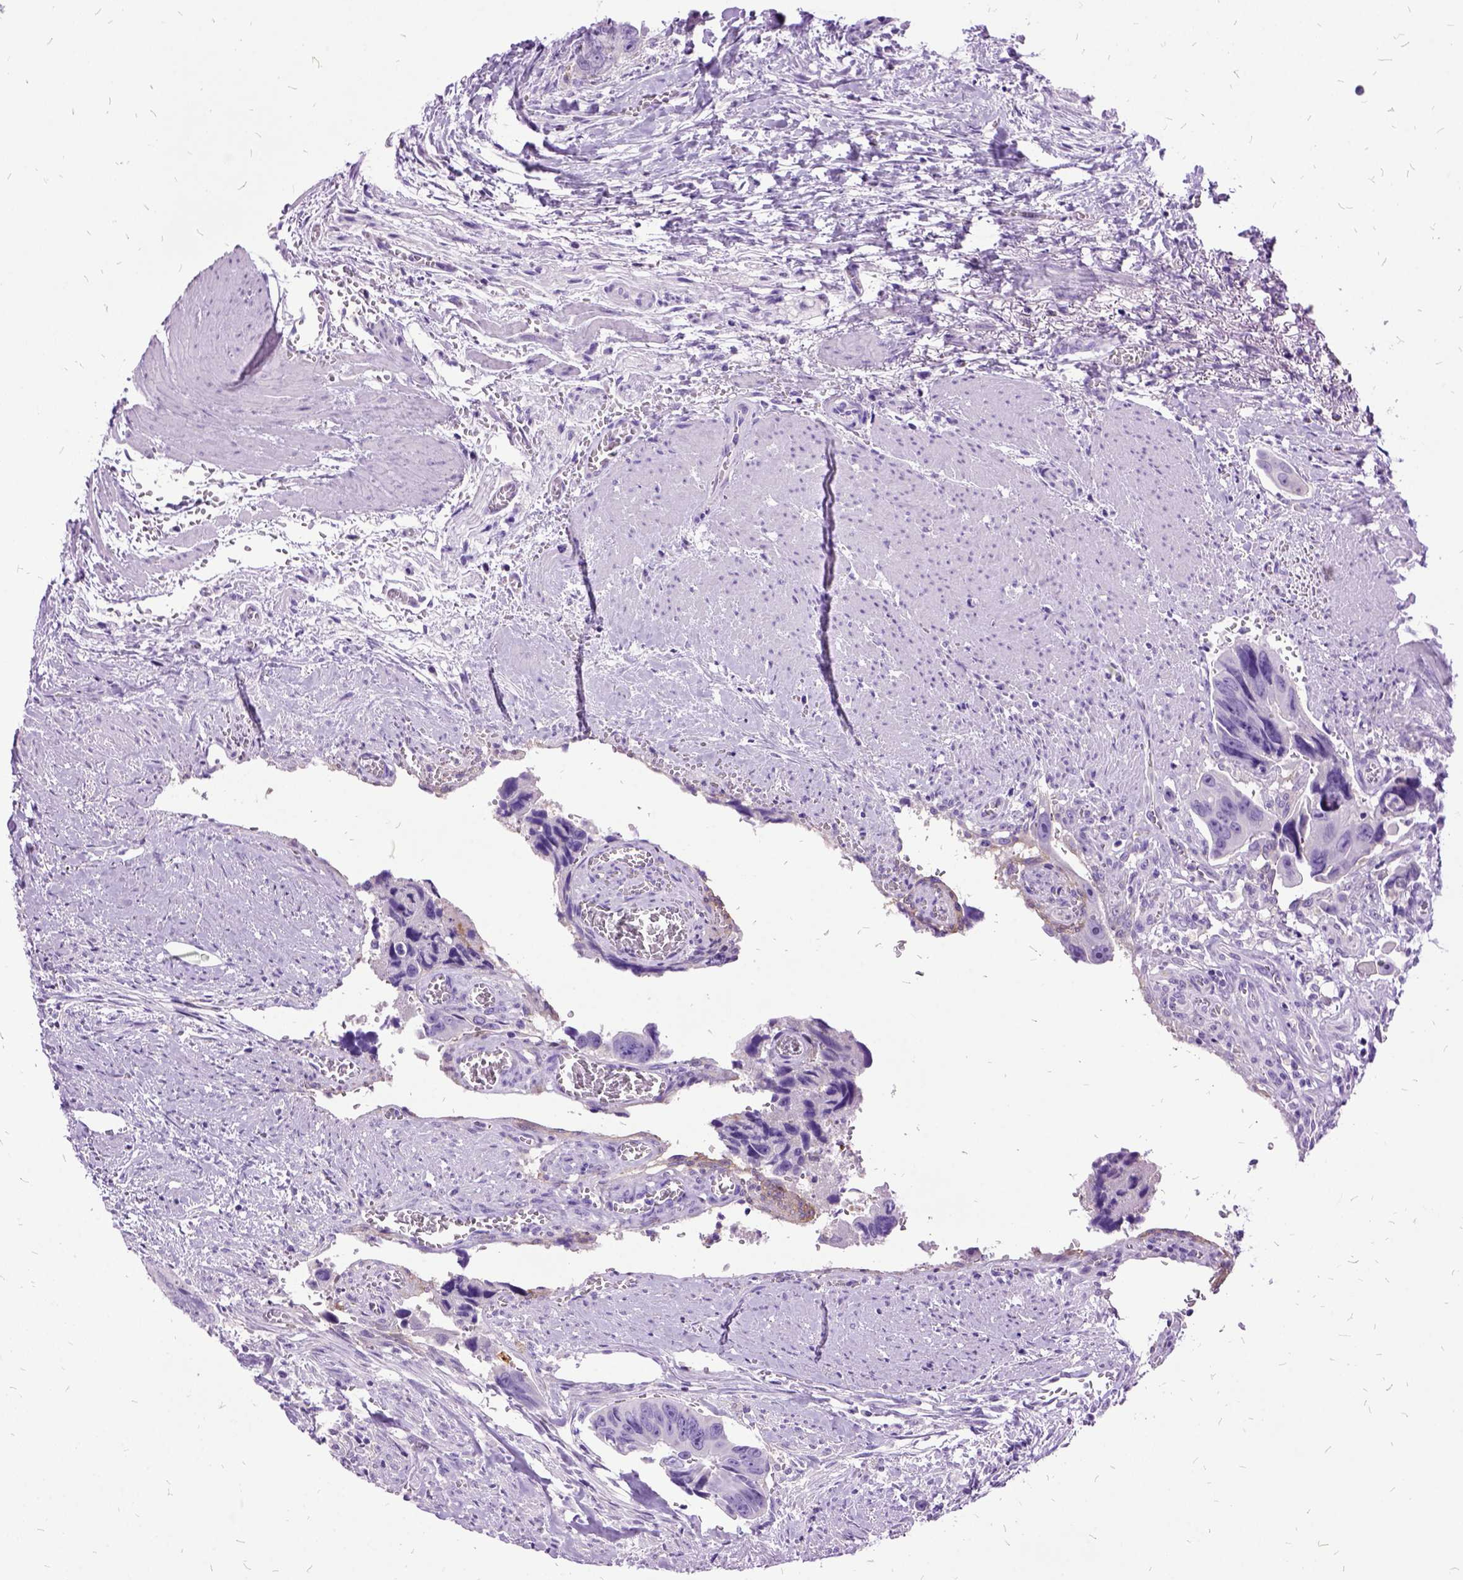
{"staining": {"intensity": "strong", "quantity": "<25%", "location": "cytoplasmic/membranous"}, "tissue": "colorectal cancer", "cell_type": "Tumor cells", "image_type": "cancer", "snomed": [{"axis": "morphology", "description": "Adenocarcinoma, NOS"}, {"axis": "topography", "description": "Rectum"}], "caption": "Protein staining of colorectal cancer tissue displays strong cytoplasmic/membranous expression in about <25% of tumor cells.", "gene": "MME", "patient": {"sex": "male", "age": 76}}